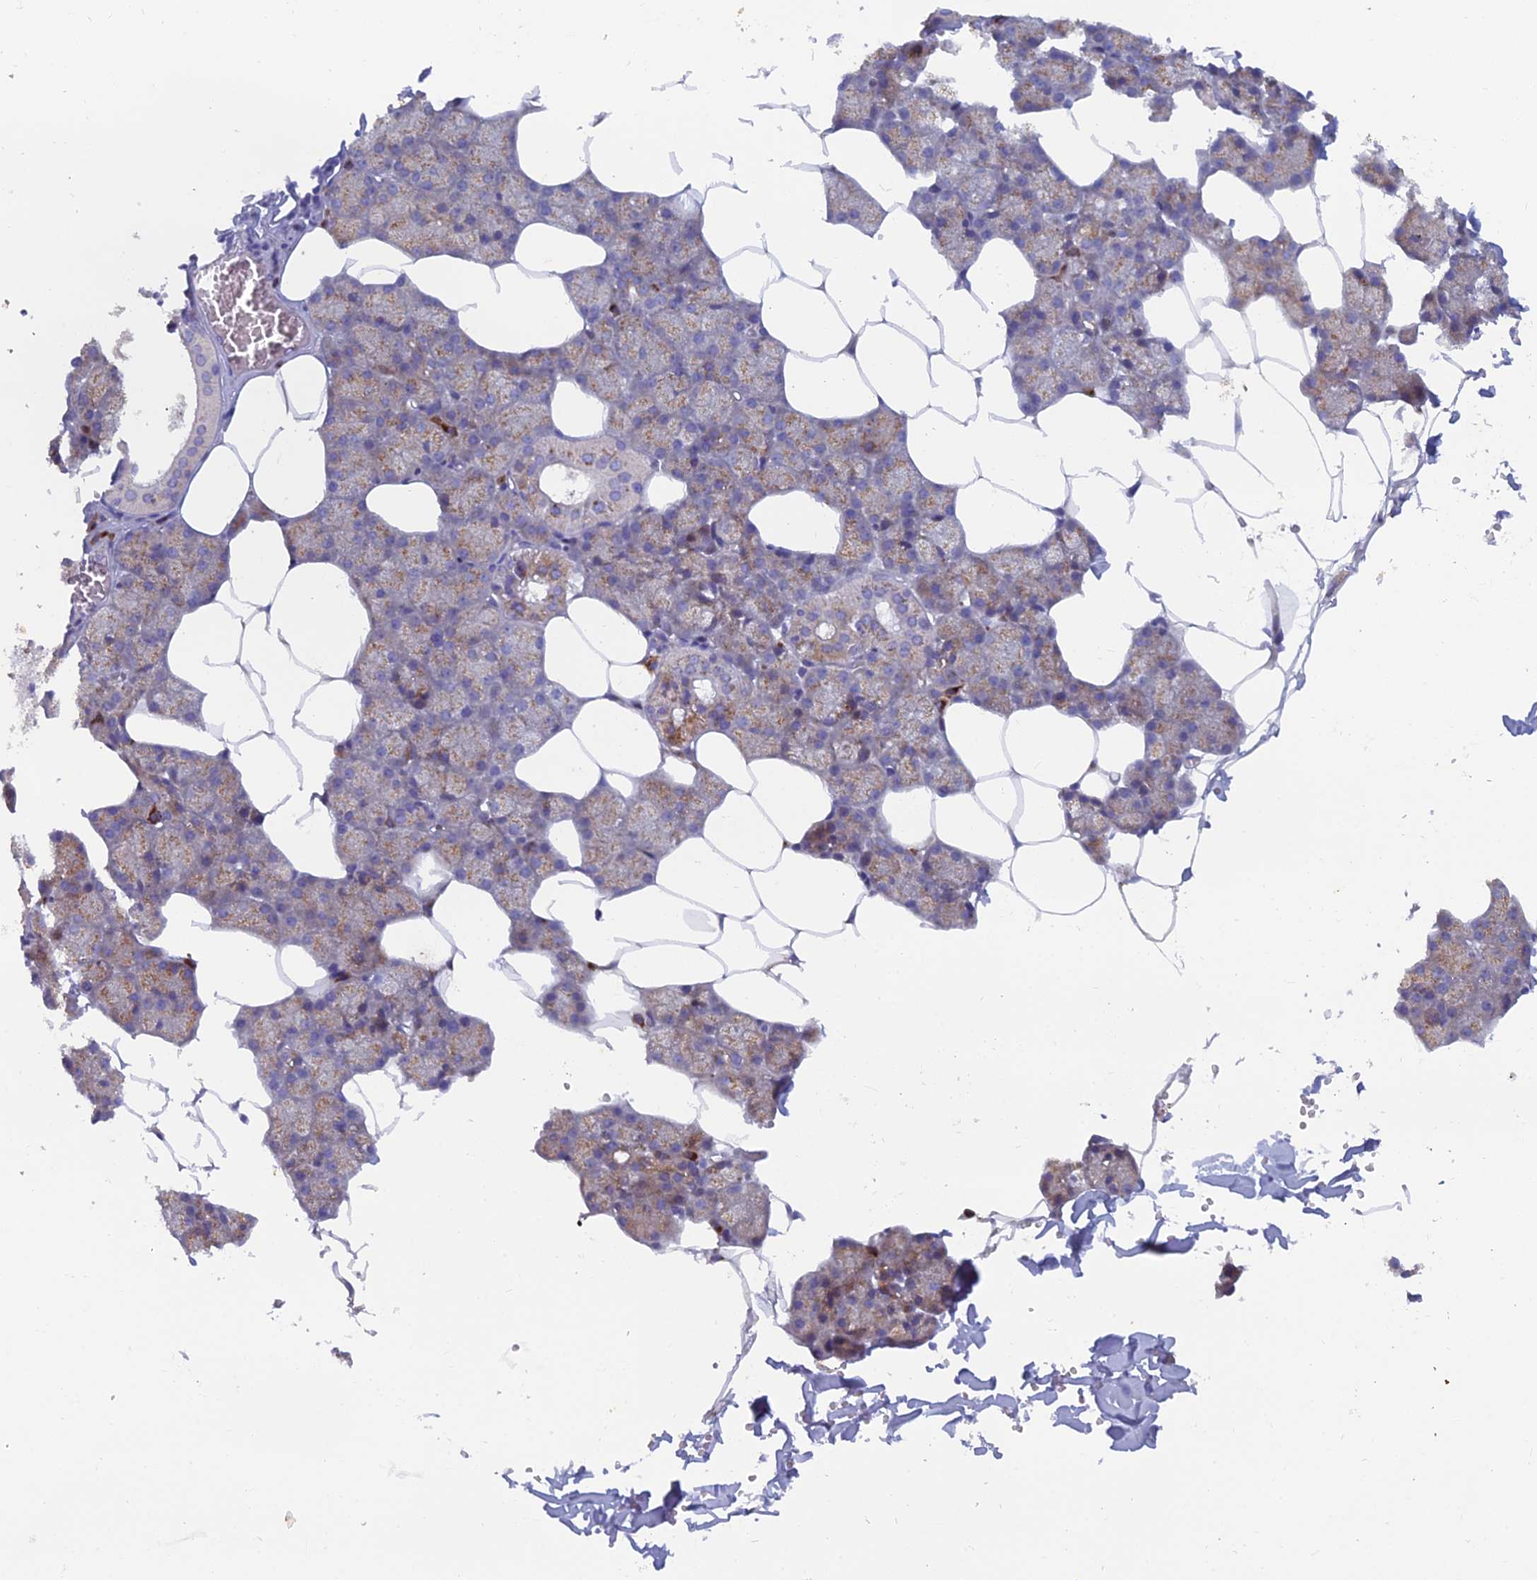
{"staining": {"intensity": "moderate", "quantity": "25%-75%", "location": "cytoplasmic/membranous"}, "tissue": "salivary gland", "cell_type": "Glandular cells", "image_type": "normal", "snomed": [{"axis": "morphology", "description": "Normal tissue, NOS"}, {"axis": "topography", "description": "Salivary gland"}], "caption": "High-power microscopy captured an immunohistochemistry (IHC) photomicrograph of normal salivary gland, revealing moderate cytoplasmic/membranous positivity in about 25%-75% of glandular cells. Immunohistochemistry (ihc) stains the protein of interest in brown and the nuclei are stained blue.", "gene": "B9D2", "patient": {"sex": "male", "age": 62}}